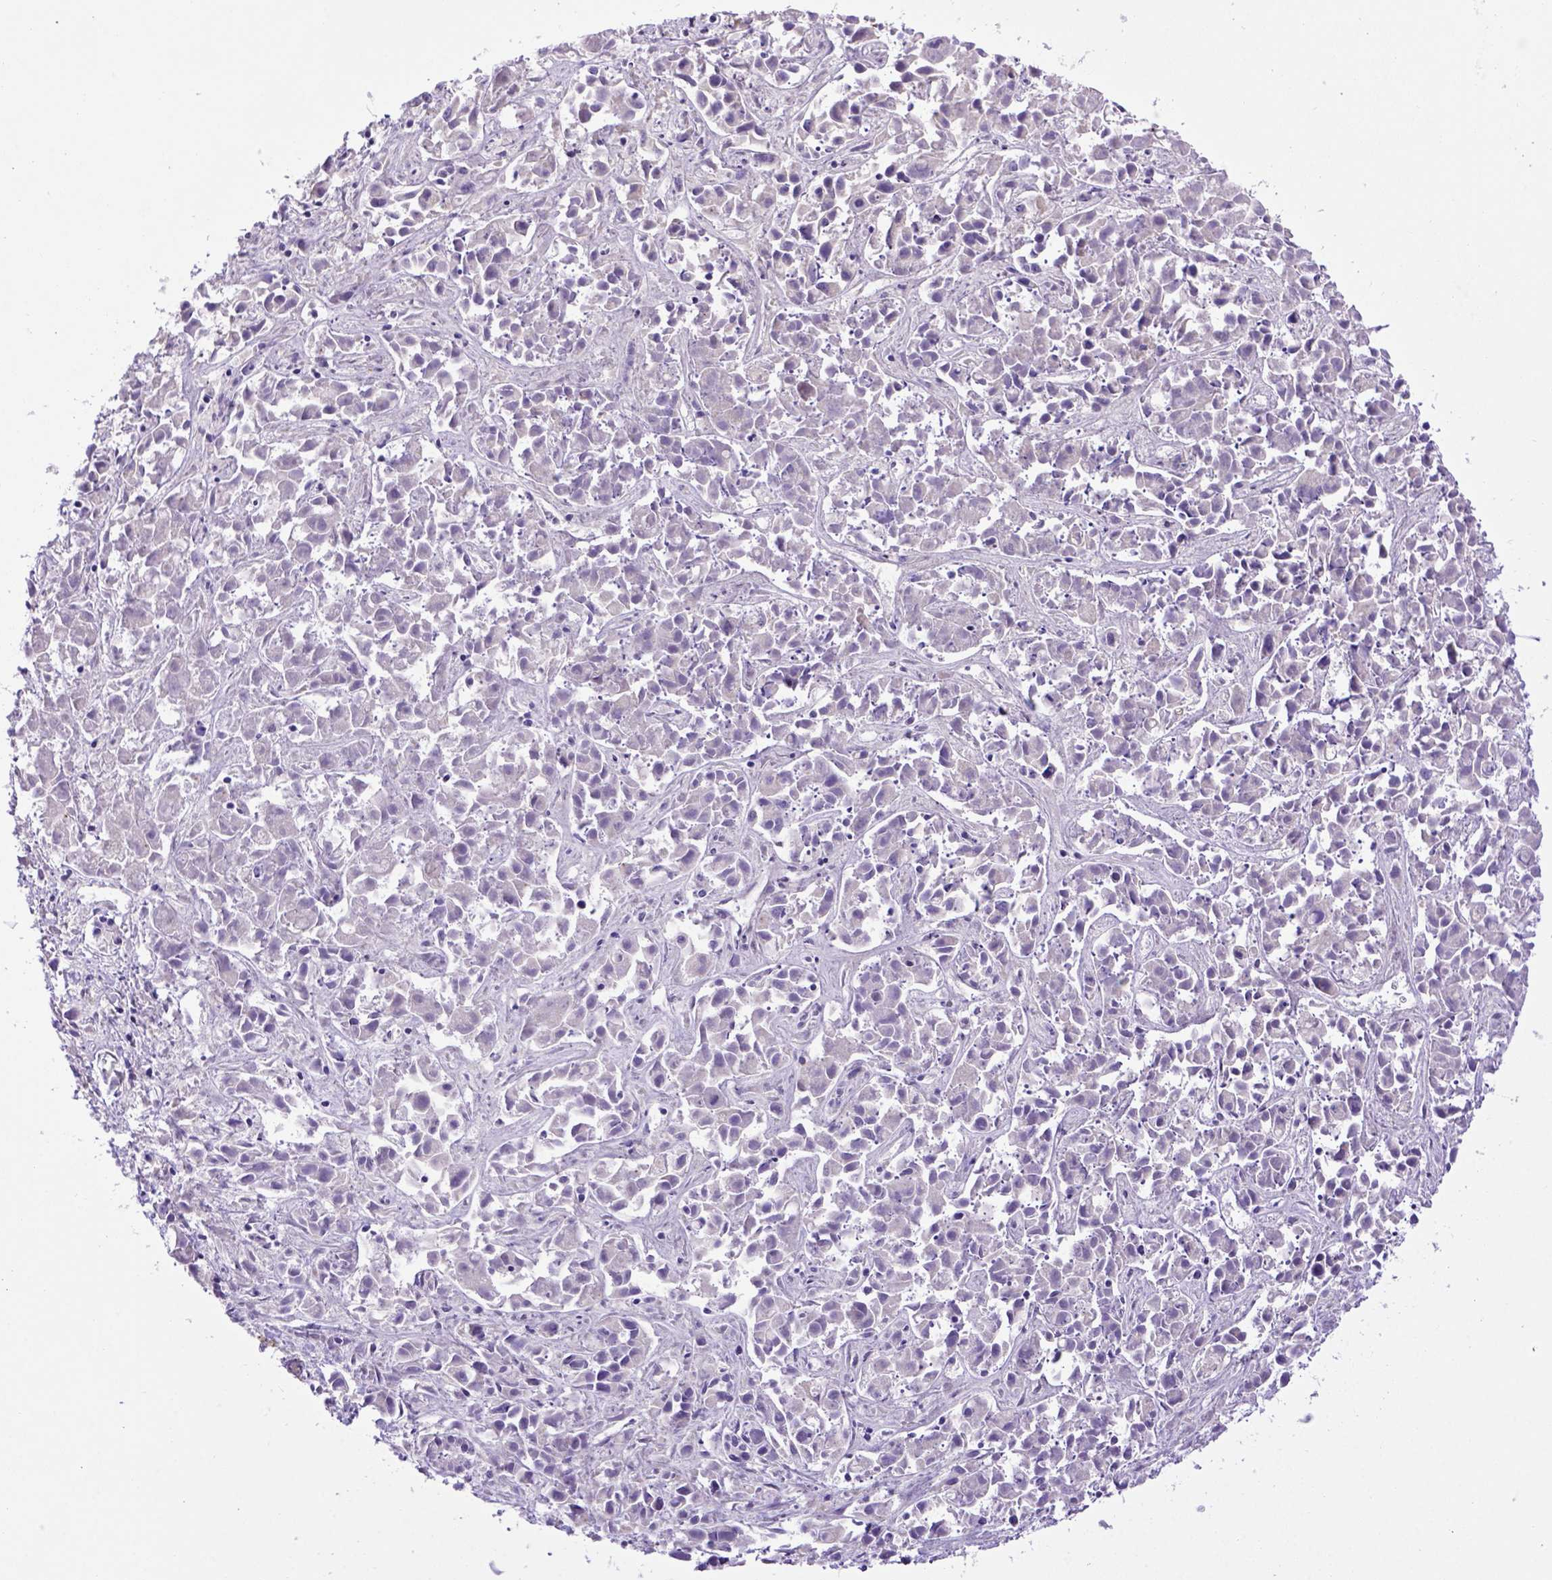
{"staining": {"intensity": "negative", "quantity": "none", "location": "none"}, "tissue": "liver cancer", "cell_type": "Tumor cells", "image_type": "cancer", "snomed": [{"axis": "morphology", "description": "Cholangiocarcinoma"}, {"axis": "topography", "description": "Liver"}], "caption": "Tumor cells show no significant protein positivity in liver cancer.", "gene": "ADAM12", "patient": {"sex": "female", "age": 81}}